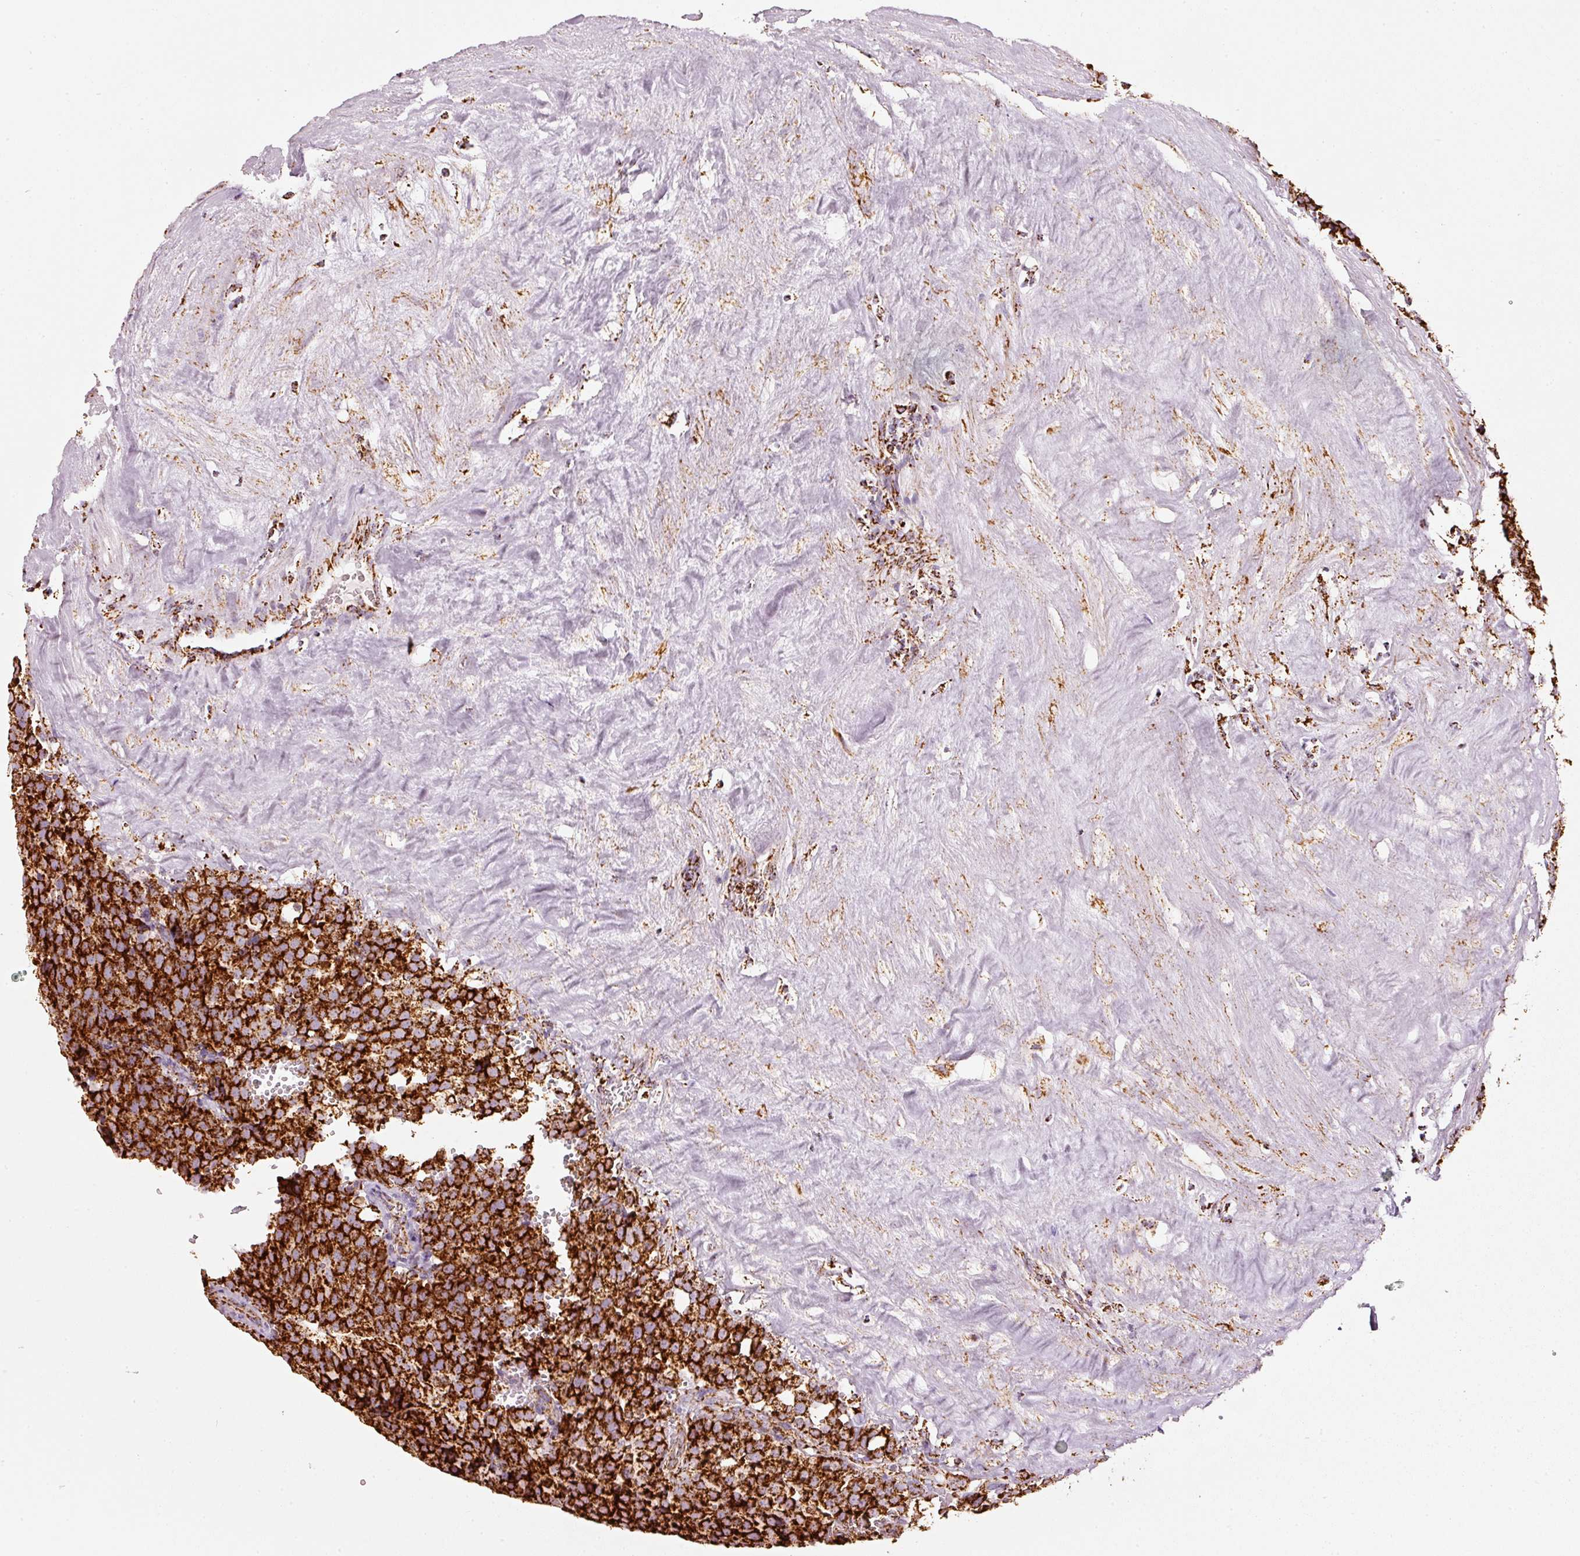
{"staining": {"intensity": "strong", "quantity": ">75%", "location": "cytoplasmic/membranous"}, "tissue": "testis cancer", "cell_type": "Tumor cells", "image_type": "cancer", "snomed": [{"axis": "morphology", "description": "Seminoma, NOS"}, {"axis": "topography", "description": "Testis"}], "caption": "Immunohistochemistry (IHC) photomicrograph of neoplastic tissue: testis seminoma stained using immunohistochemistry (IHC) exhibits high levels of strong protein expression localized specifically in the cytoplasmic/membranous of tumor cells, appearing as a cytoplasmic/membranous brown color.", "gene": "MT-CO2", "patient": {"sex": "male", "age": 71}}